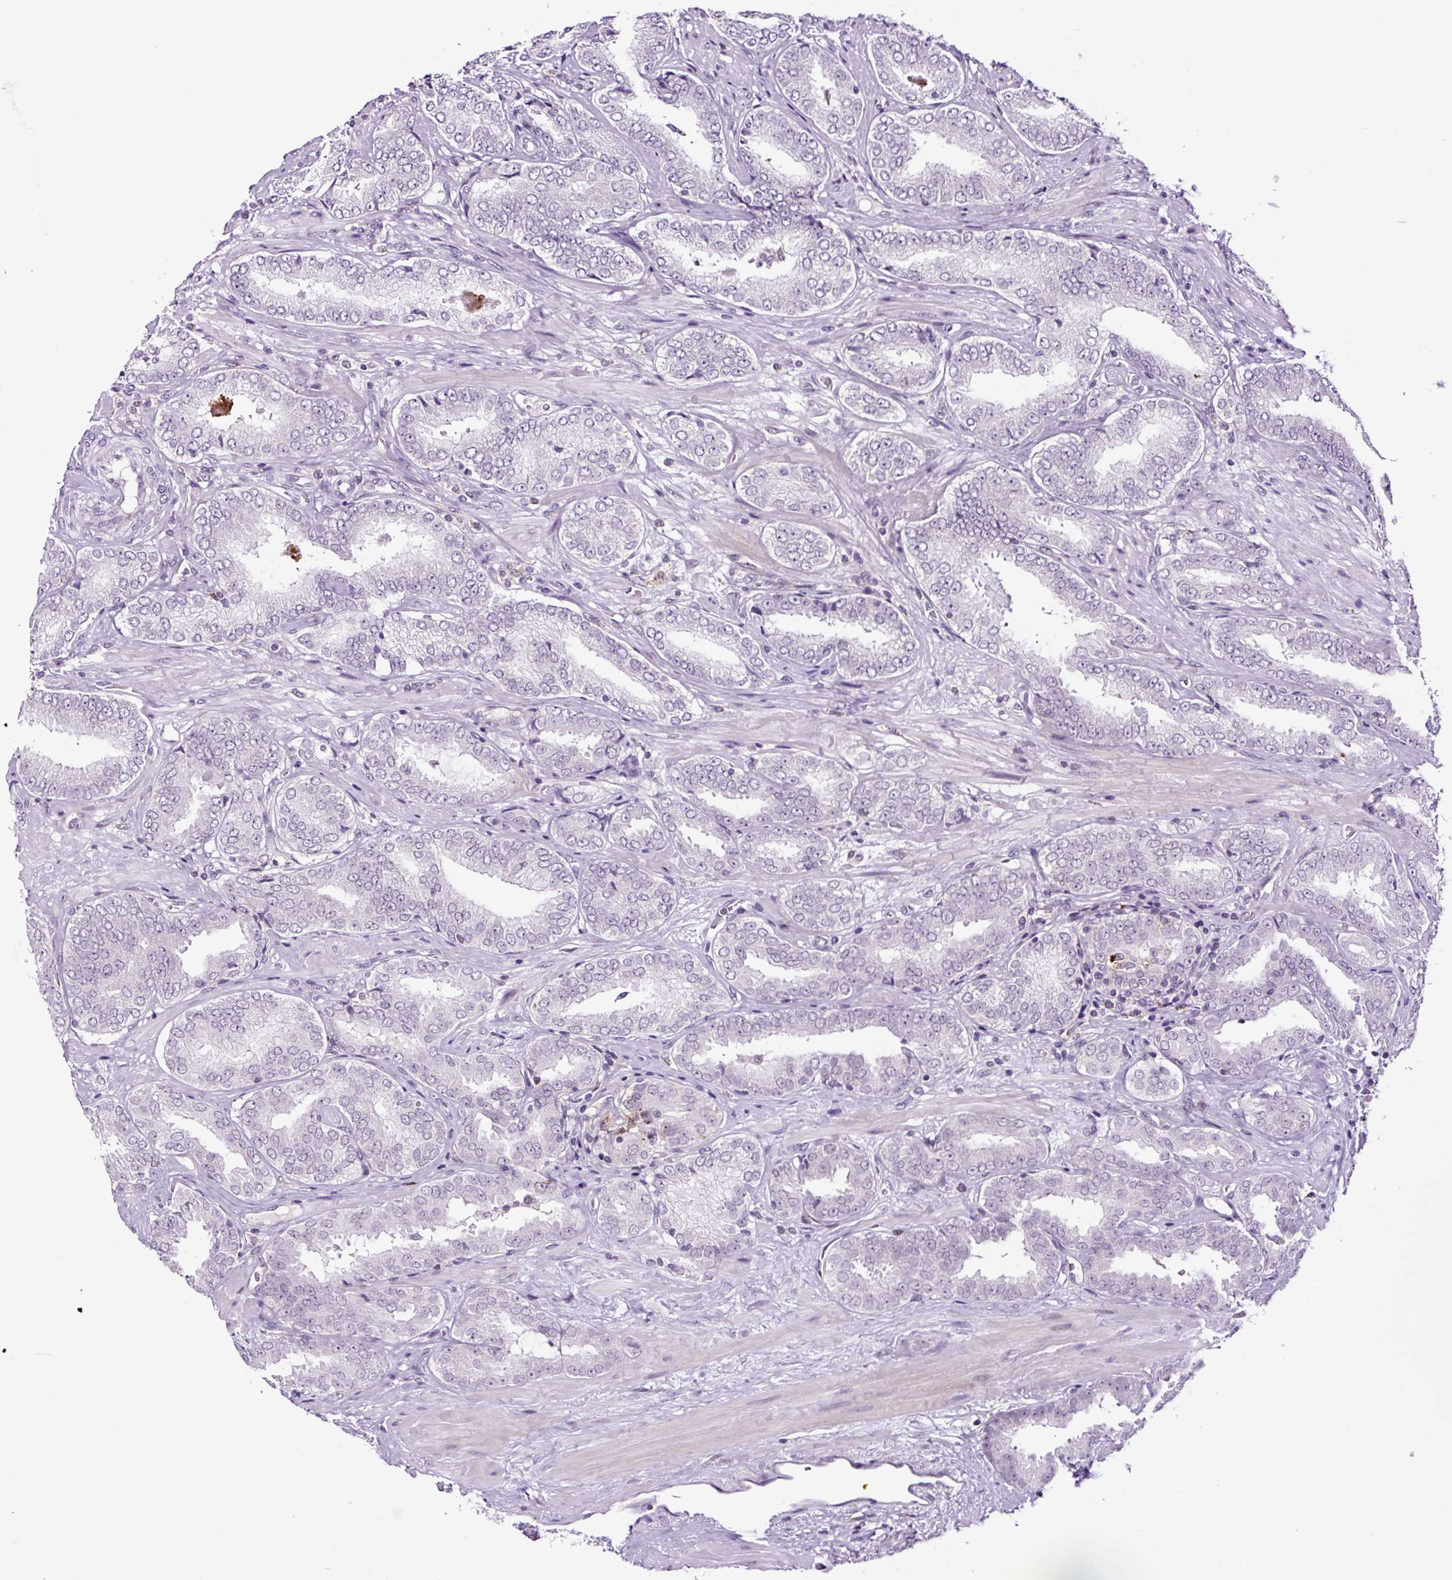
{"staining": {"intensity": "negative", "quantity": "none", "location": "none"}, "tissue": "prostate cancer", "cell_type": "Tumor cells", "image_type": "cancer", "snomed": [{"axis": "morphology", "description": "Adenocarcinoma, High grade"}, {"axis": "topography", "description": "Prostate"}], "caption": "DAB immunohistochemical staining of adenocarcinoma (high-grade) (prostate) reveals no significant positivity in tumor cells.", "gene": "TAFA3", "patient": {"sex": "male", "age": 72}}